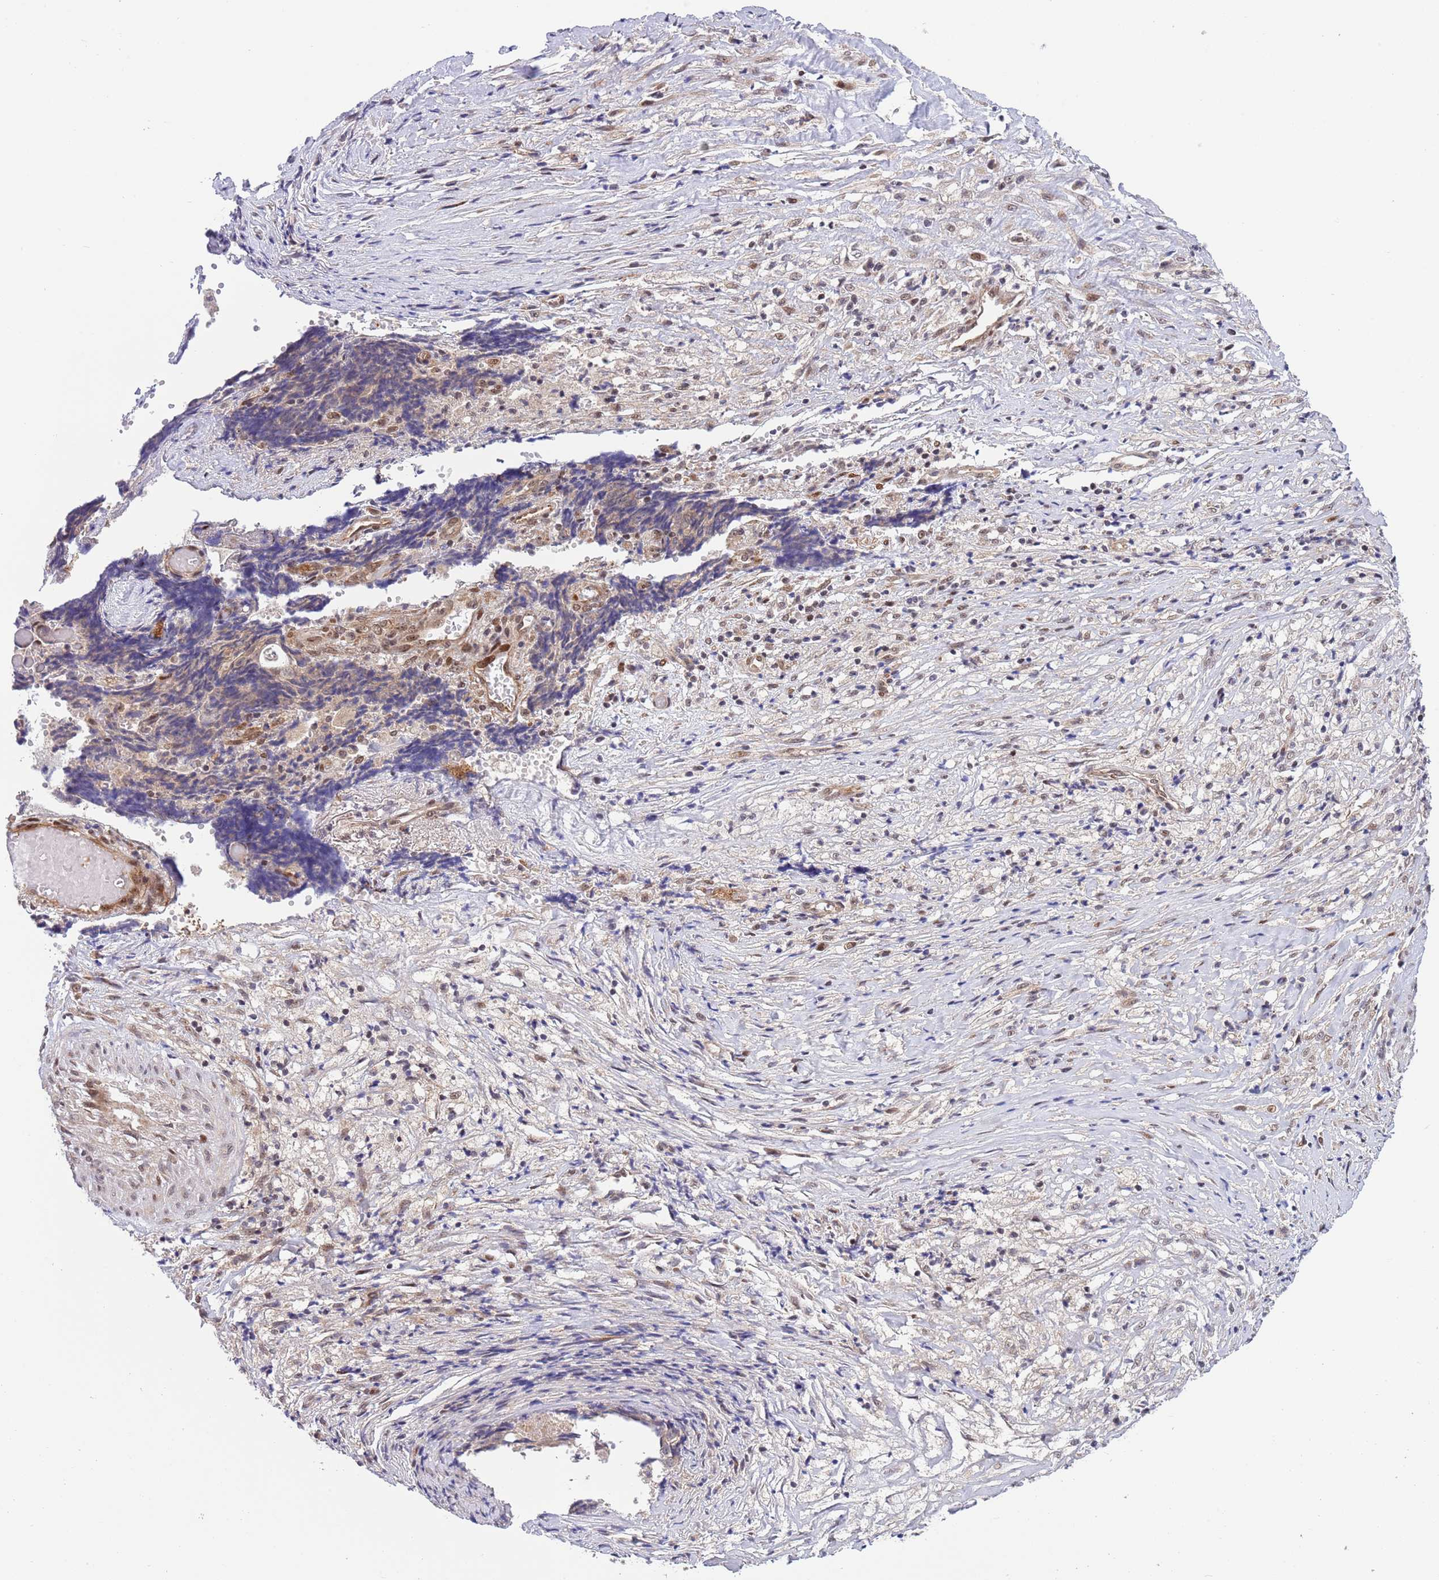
{"staining": {"intensity": "weak", "quantity": "25%-75%", "location": "cytoplasmic/membranous"}, "tissue": "ovarian cancer", "cell_type": "Tumor cells", "image_type": "cancer", "snomed": [{"axis": "morphology", "description": "Carcinoma, endometroid"}, {"axis": "topography", "description": "Ovary"}], "caption": "Ovarian cancer tissue demonstrates weak cytoplasmic/membranous expression in approximately 25%-75% of tumor cells, visualized by immunohistochemistry.", "gene": "TBX10", "patient": {"sex": "female", "age": 42}}